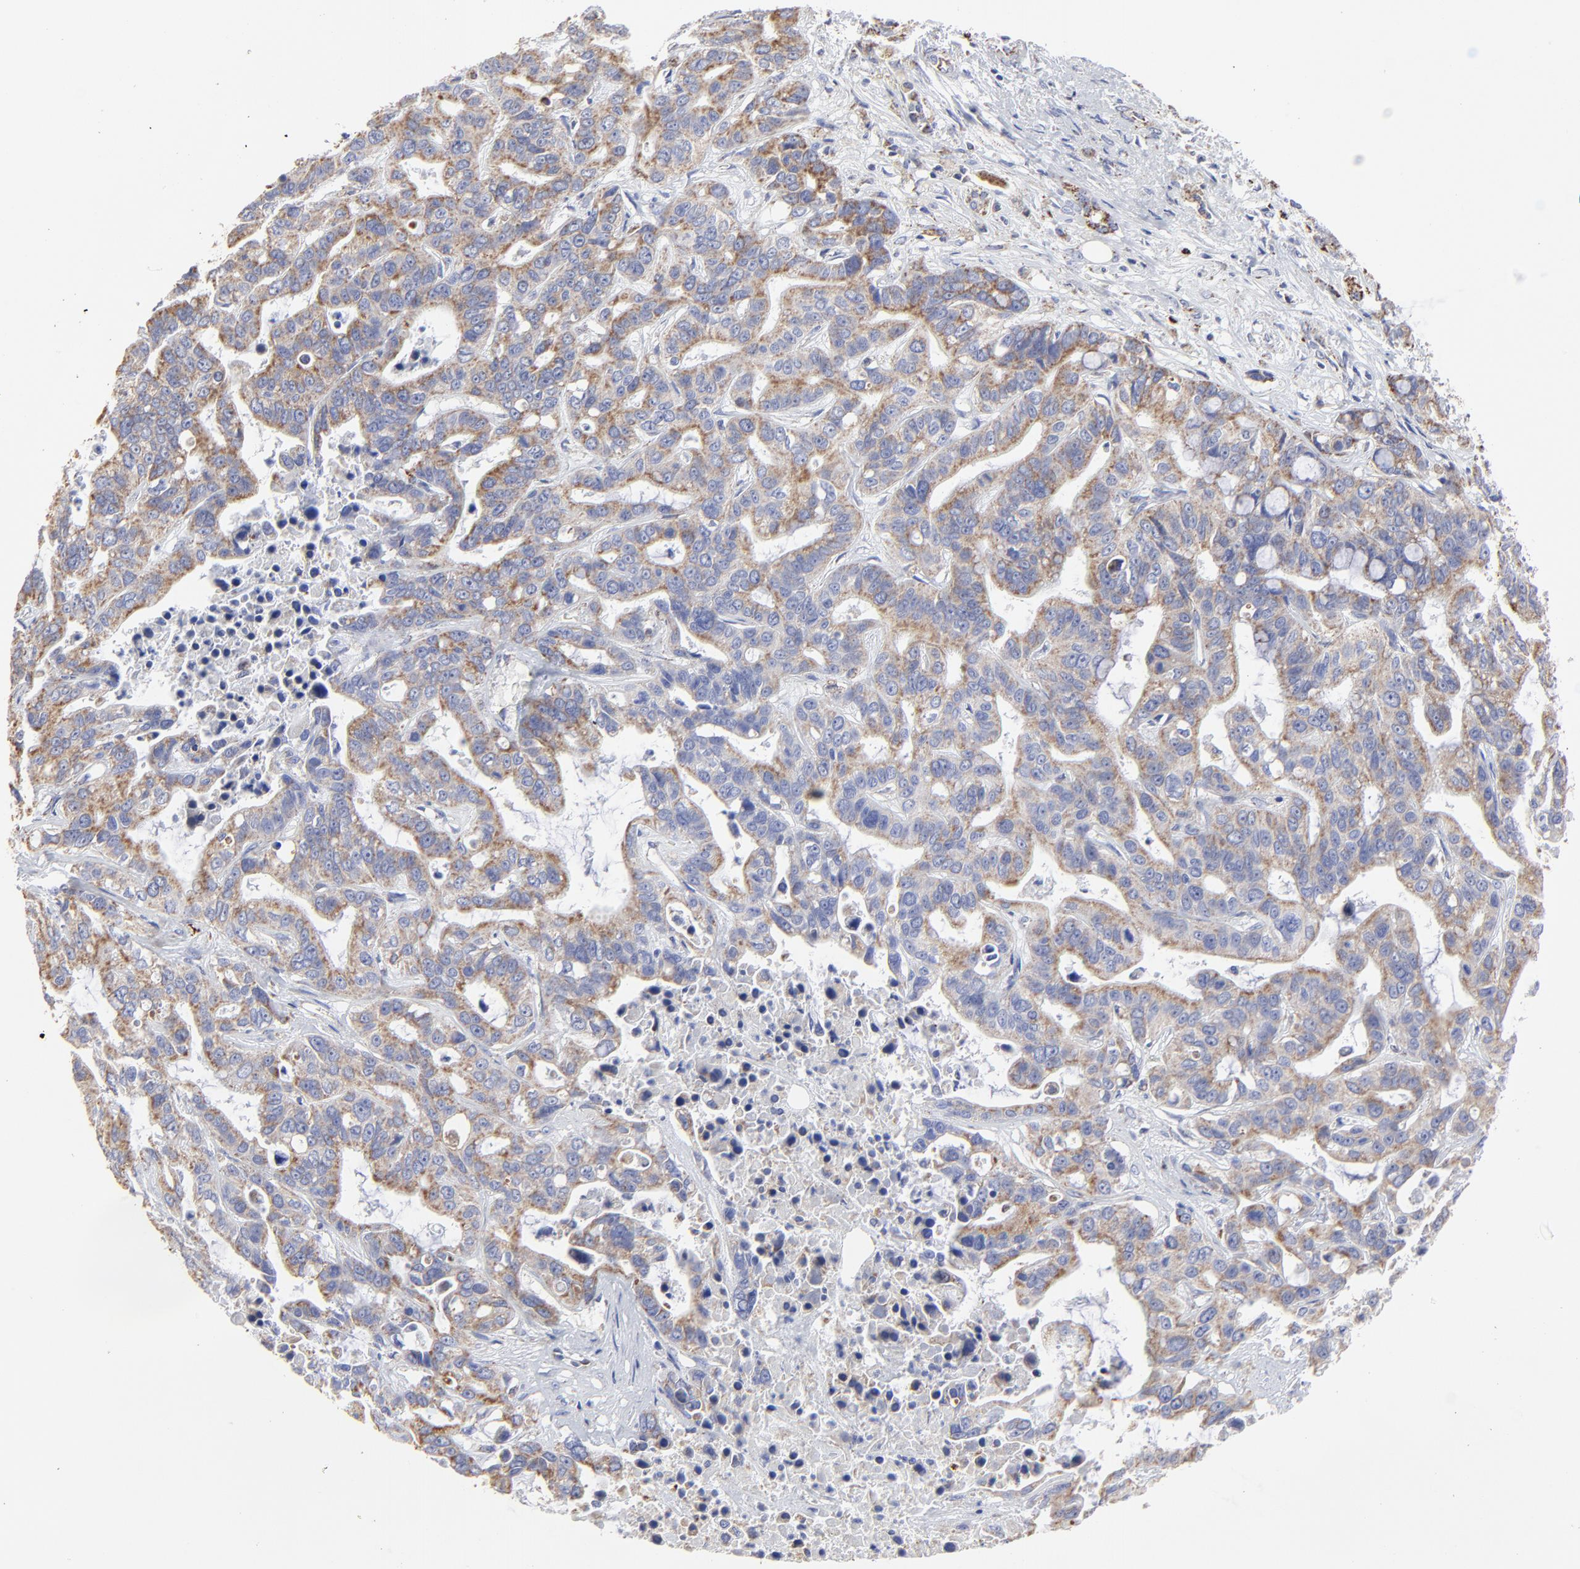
{"staining": {"intensity": "weak", "quantity": ">75%", "location": "cytoplasmic/membranous"}, "tissue": "liver cancer", "cell_type": "Tumor cells", "image_type": "cancer", "snomed": [{"axis": "morphology", "description": "Cholangiocarcinoma"}, {"axis": "topography", "description": "Liver"}], "caption": "DAB (3,3'-diaminobenzidine) immunohistochemical staining of liver cancer (cholangiocarcinoma) demonstrates weak cytoplasmic/membranous protein expression in about >75% of tumor cells.", "gene": "PINK1", "patient": {"sex": "female", "age": 65}}